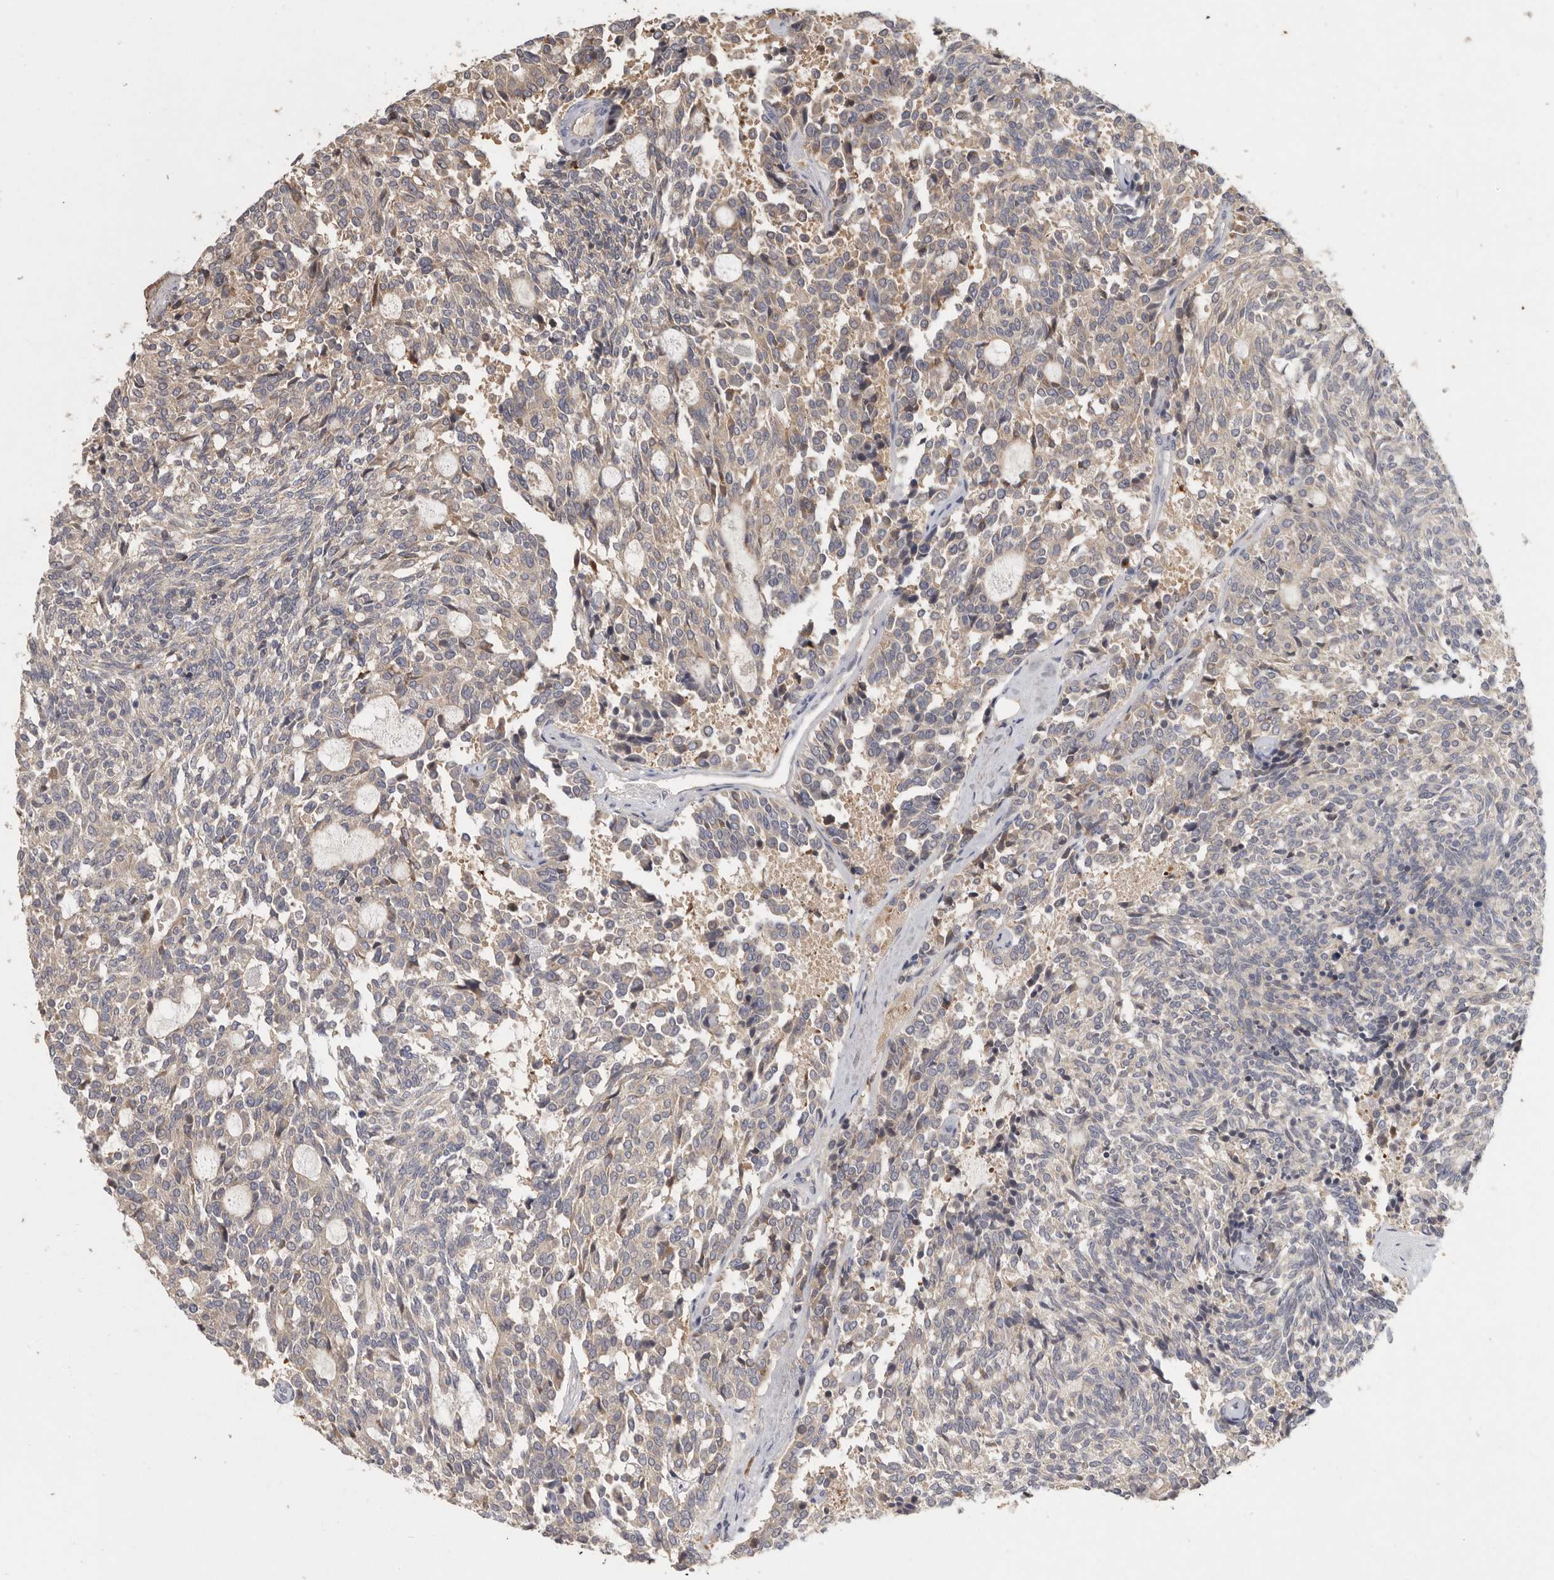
{"staining": {"intensity": "negative", "quantity": "none", "location": "none"}, "tissue": "carcinoid", "cell_type": "Tumor cells", "image_type": "cancer", "snomed": [{"axis": "morphology", "description": "Carcinoid, malignant, NOS"}, {"axis": "topography", "description": "Pancreas"}], "caption": "IHC of human malignant carcinoid displays no staining in tumor cells.", "gene": "CFAP298", "patient": {"sex": "female", "age": 54}}